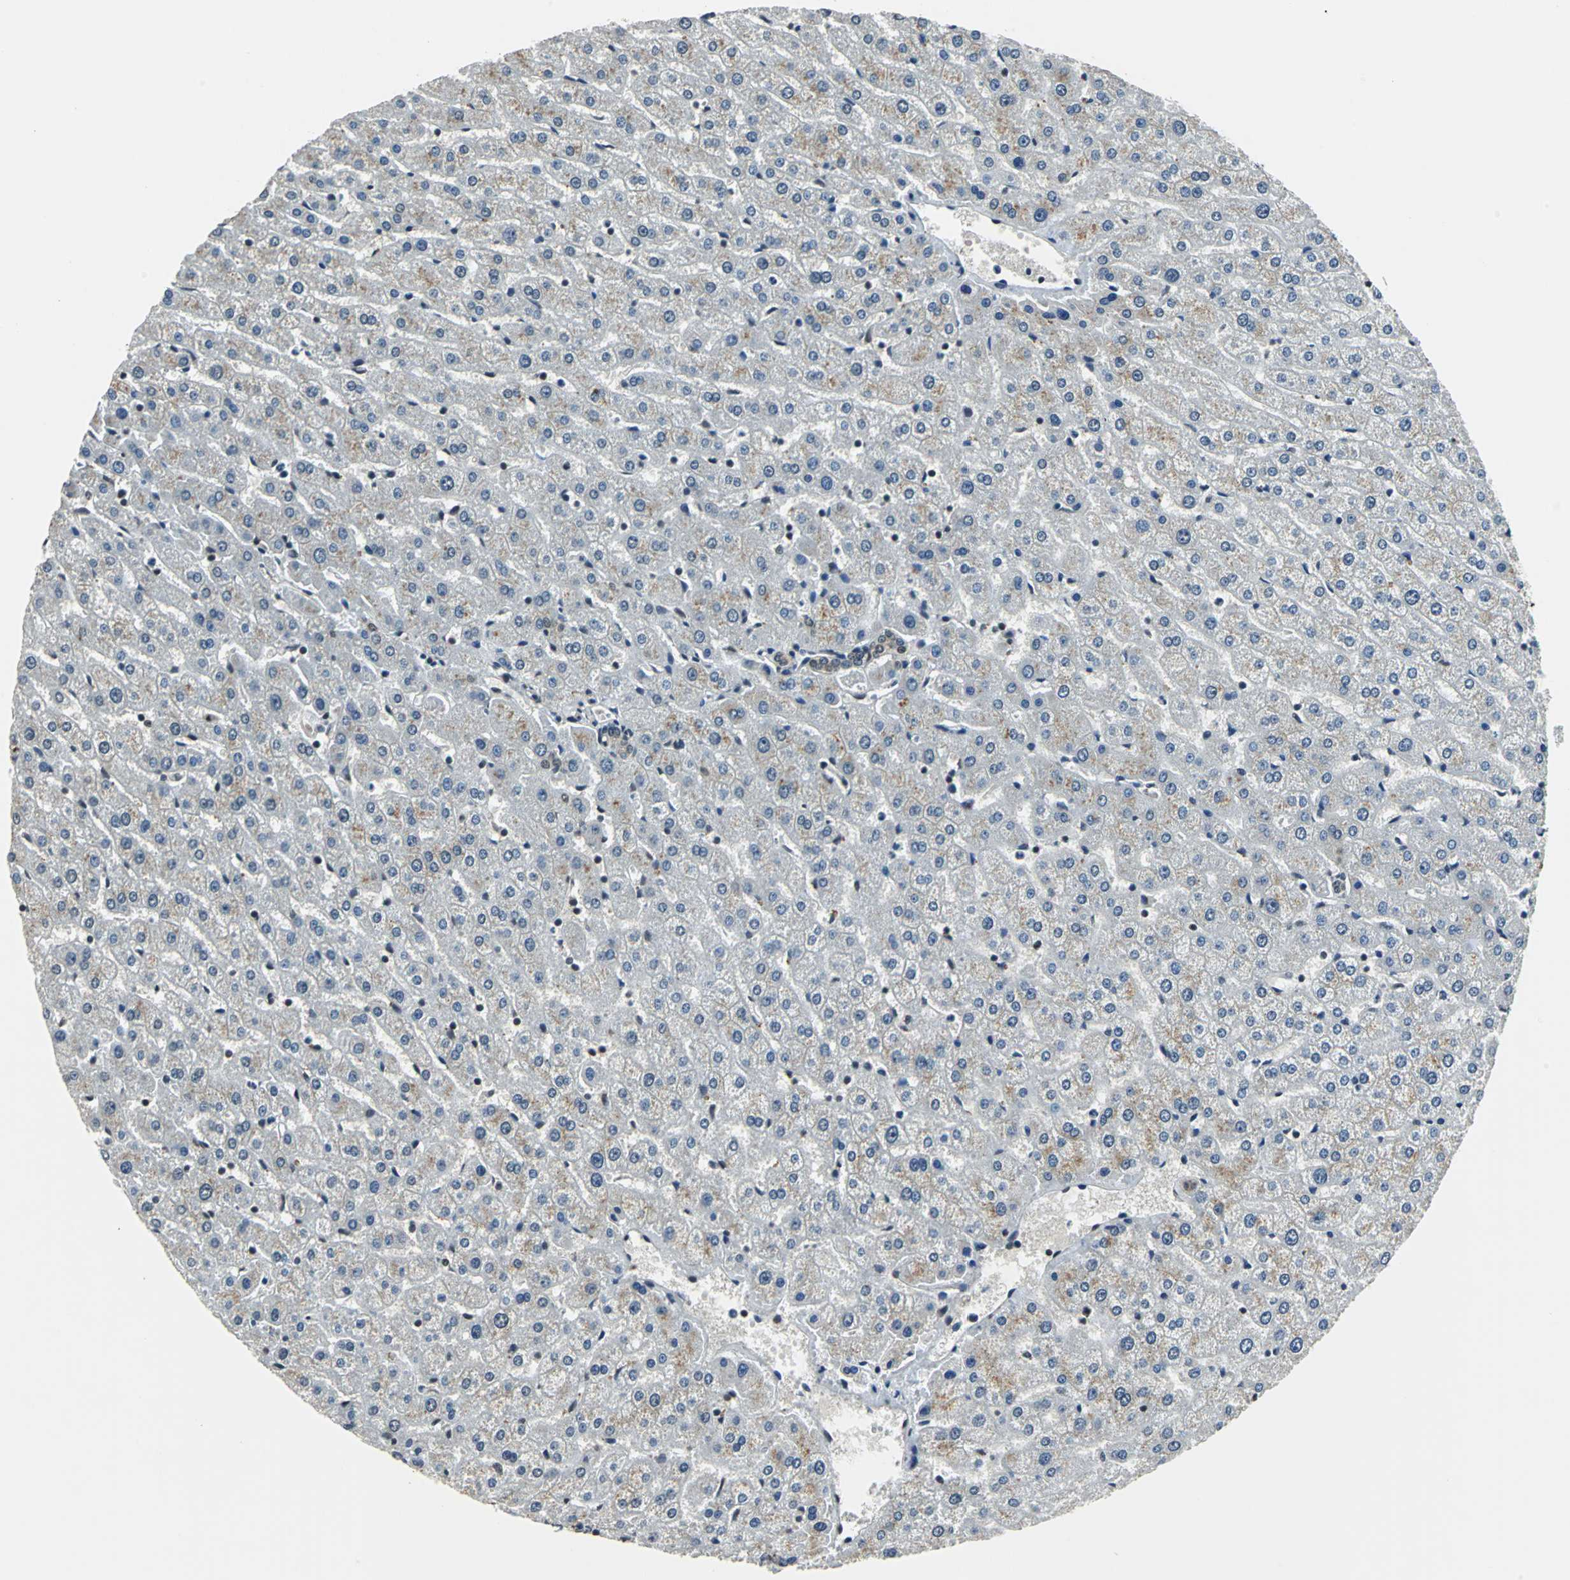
{"staining": {"intensity": "weak", "quantity": ">75%", "location": "cytoplasmic/membranous,nuclear"}, "tissue": "liver", "cell_type": "Cholangiocytes", "image_type": "normal", "snomed": [{"axis": "morphology", "description": "Normal tissue, NOS"}, {"axis": "morphology", "description": "Fibrosis, NOS"}, {"axis": "topography", "description": "Liver"}], "caption": "Benign liver exhibits weak cytoplasmic/membranous,nuclear expression in about >75% of cholangiocytes.", "gene": "RBM14", "patient": {"sex": "female", "age": 29}}